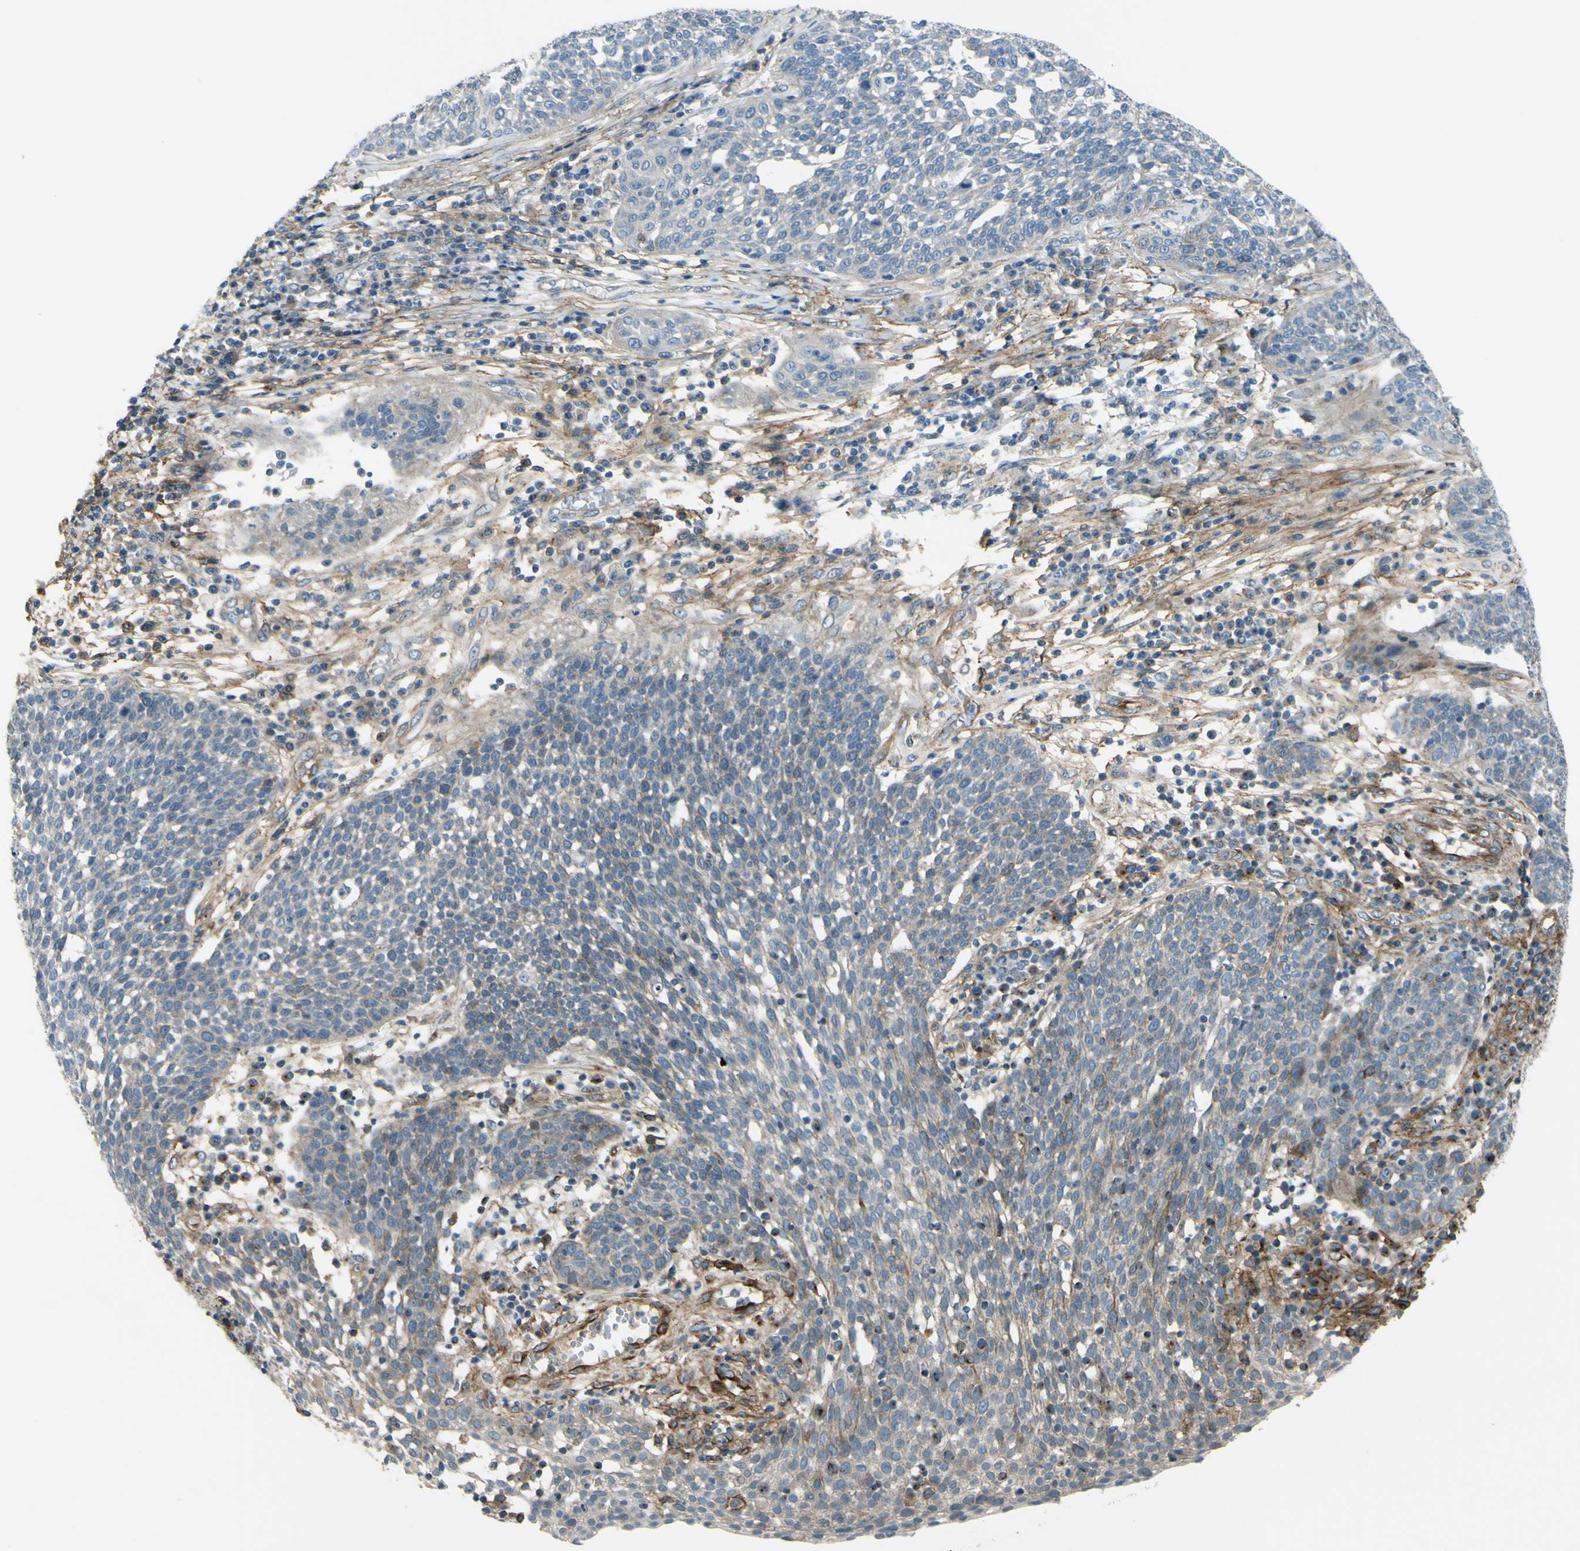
{"staining": {"intensity": "weak", "quantity": "25%-75%", "location": "cytoplasmic/membranous"}, "tissue": "cervical cancer", "cell_type": "Tumor cells", "image_type": "cancer", "snomed": [{"axis": "morphology", "description": "Squamous cell carcinoma, NOS"}, {"axis": "topography", "description": "Cervix"}], "caption": "Protein expression analysis of human cervical squamous cell carcinoma reveals weak cytoplasmic/membranous positivity in about 25%-75% of tumor cells.", "gene": "ARHGAP1", "patient": {"sex": "female", "age": 34}}